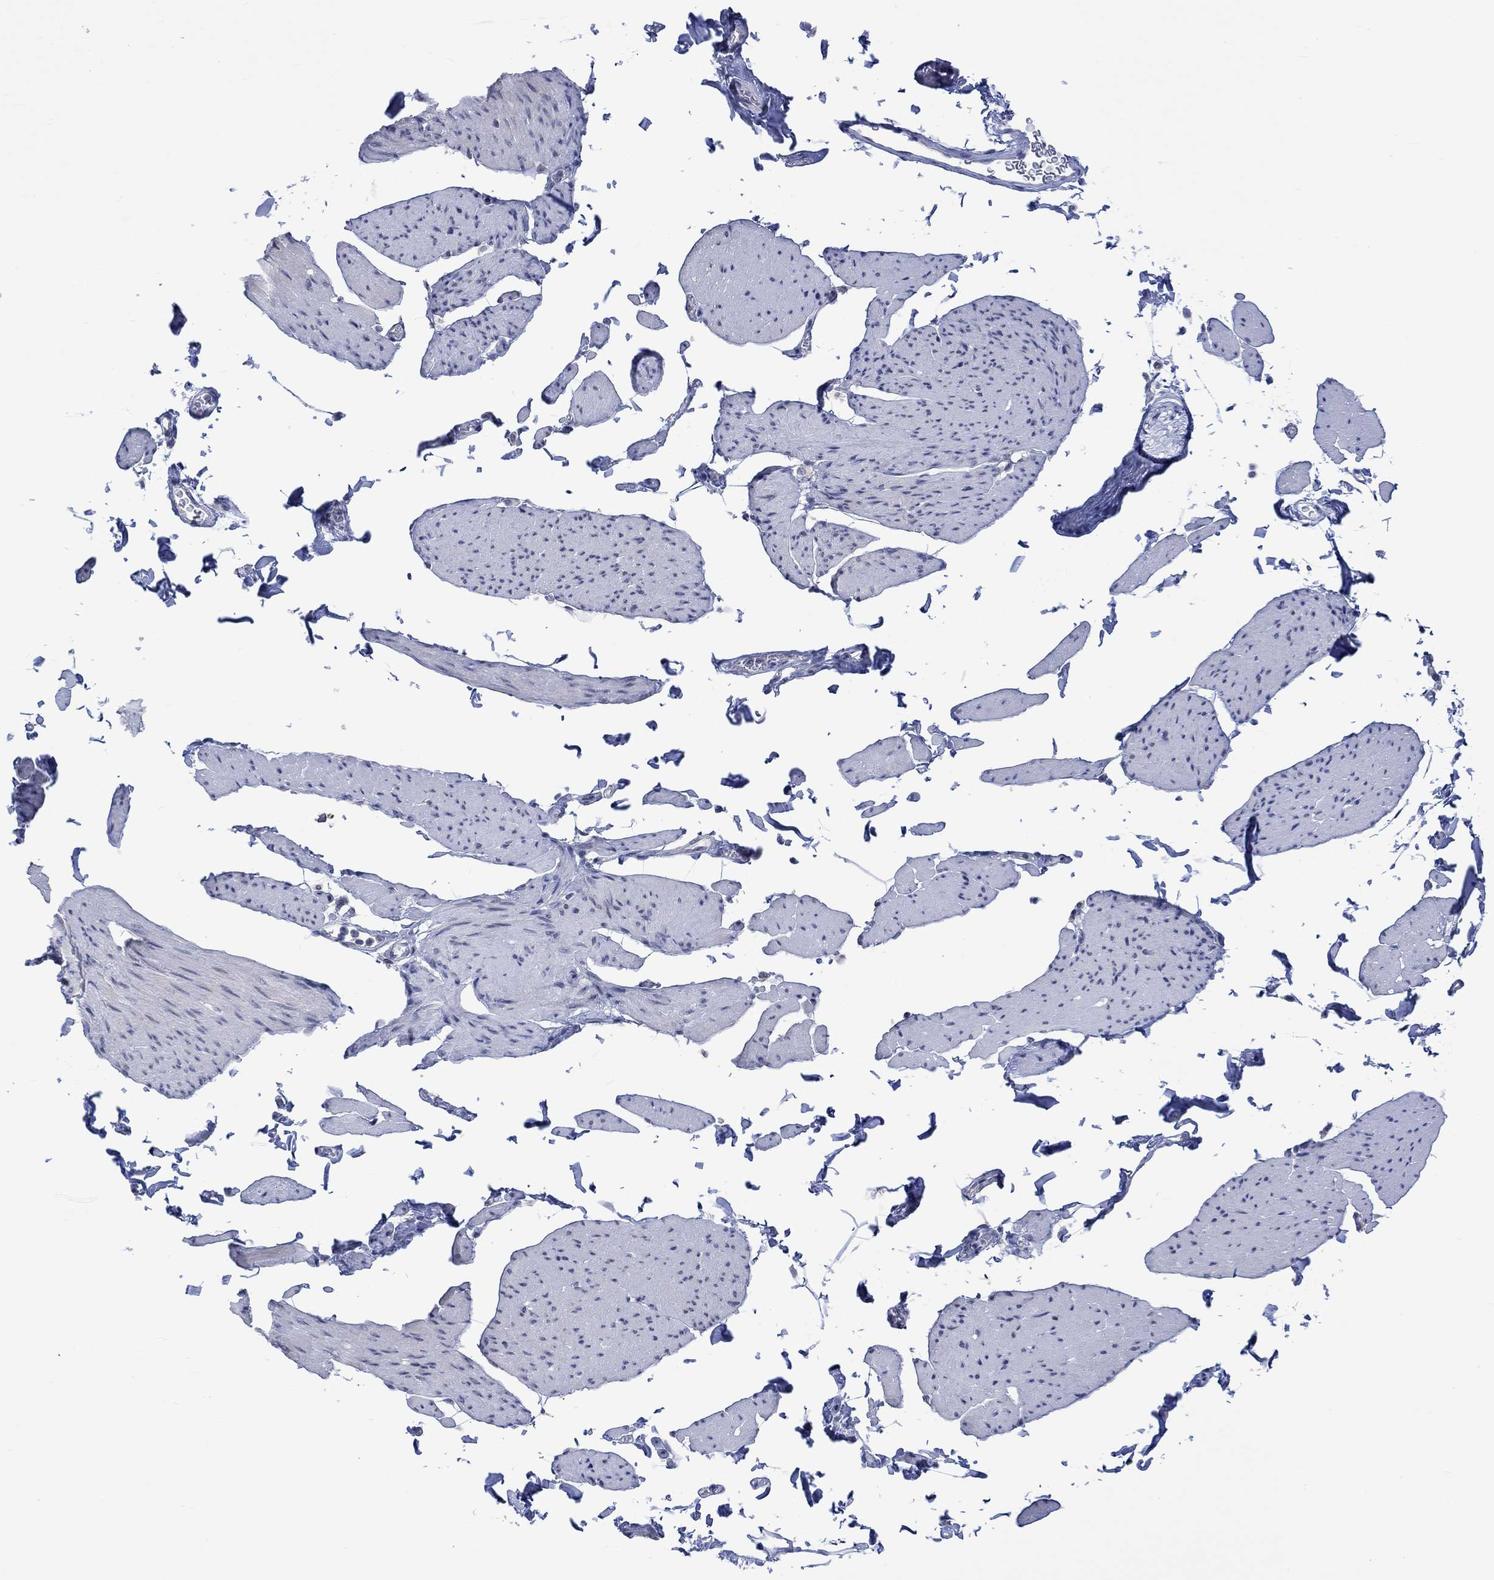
{"staining": {"intensity": "negative", "quantity": "none", "location": "none"}, "tissue": "smooth muscle", "cell_type": "Smooth muscle cells", "image_type": "normal", "snomed": [{"axis": "morphology", "description": "Normal tissue, NOS"}, {"axis": "topography", "description": "Adipose tissue"}, {"axis": "topography", "description": "Smooth muscle"}, {"axis": "topography", "description": "Peripheral nerve tissue"}], "caption": "Immunohistochemistry (IHC) micrograph of unremarkable human smooth muscle stained for a protein (brown), which reveals no expression in smooth muscle cells.", "gene": "DCX", "patient": {"sex": "male", "age": 83}}